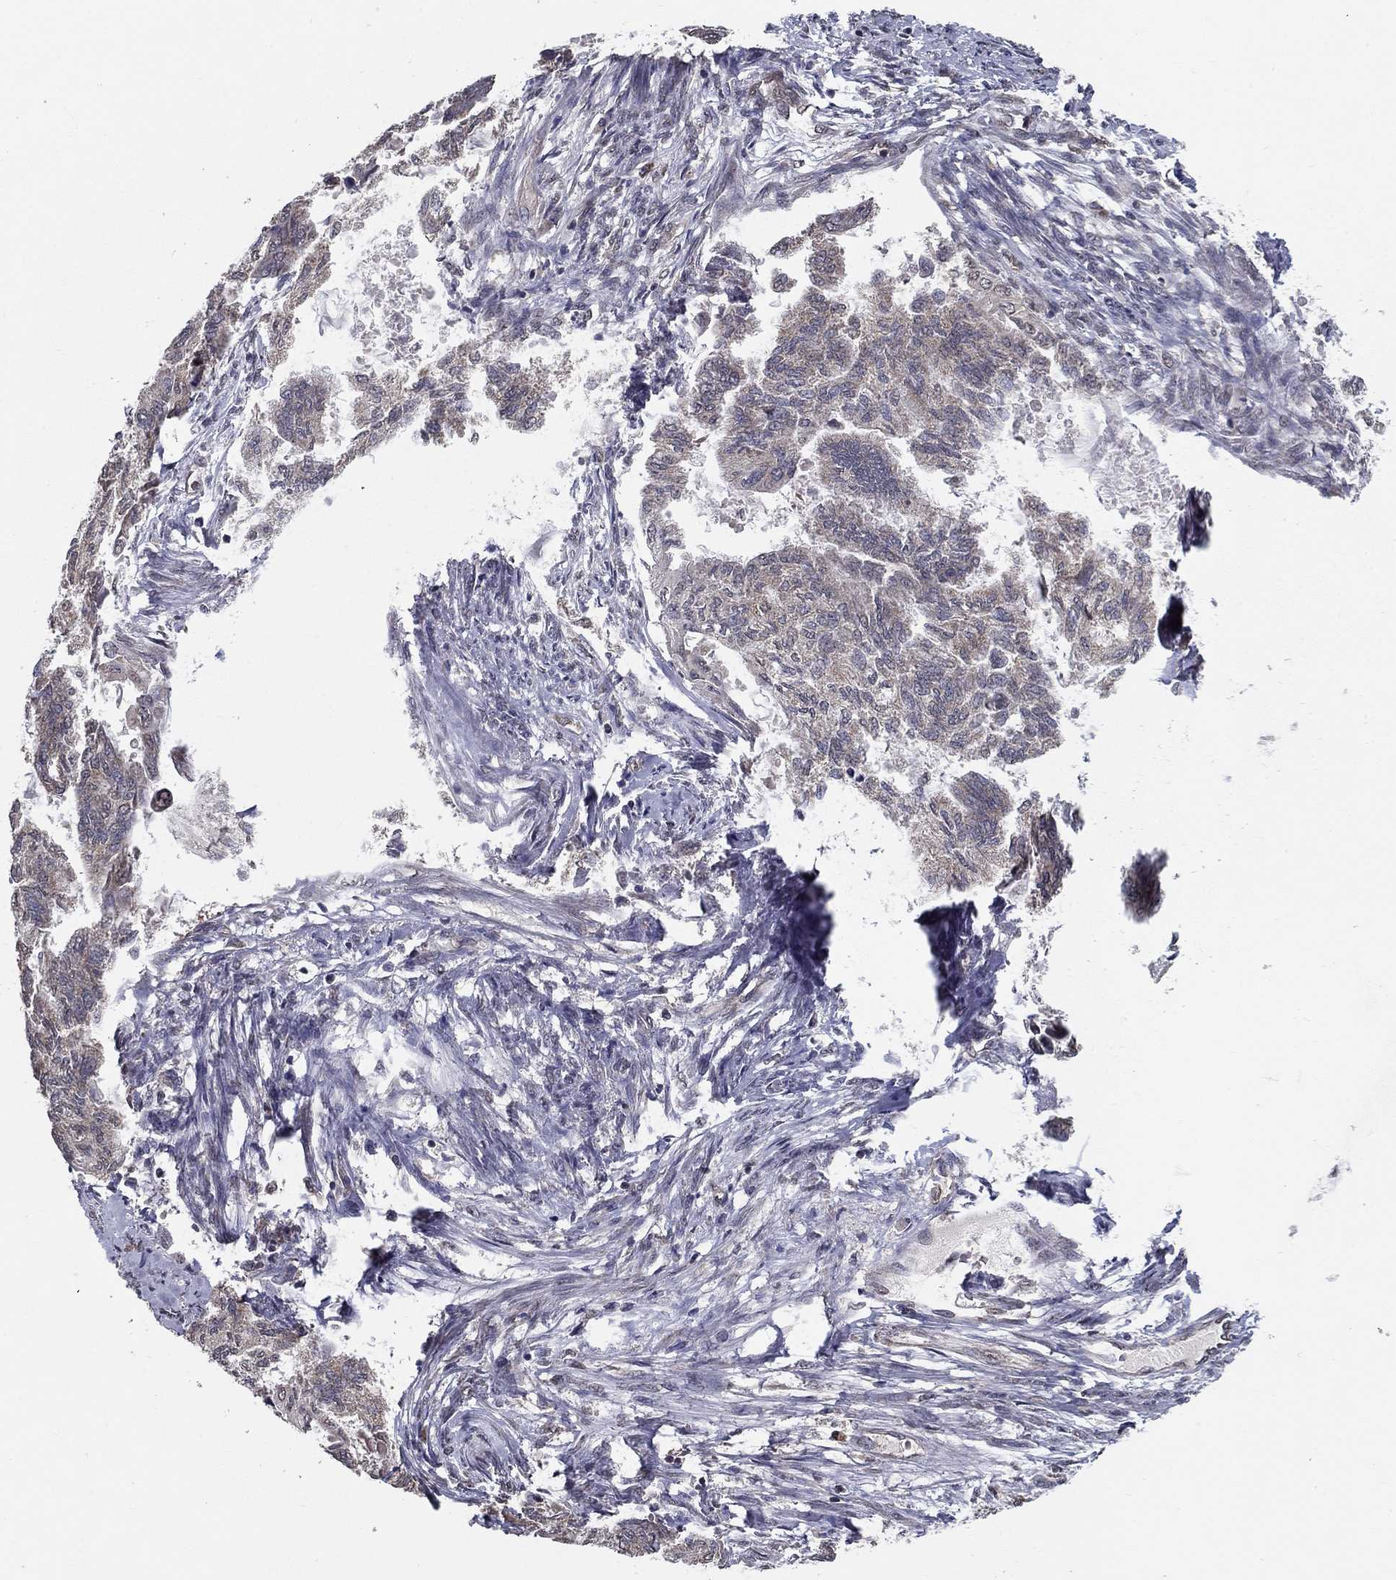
{"staining": {"intensity": "weak", "quantity": "25%-75%", "location": "cytoplasmic/membranous"}, "tissue": "endometrial cancer", "cell_type": "Tumor cells", "image_type": "cancer", "snomed": [{"axis": "morphology", "description": "Adenocarcinoma, NOS"}, {"axis": "topography", "description": "Endometrium"}], "caption": "This image displays immunohistochemistry staining of human endometrial adenocarcinoma, with low weak cytoplasmic/membranous expression in about 25%-75% of tumor cells.", "gene": "SLC2A13", "patient": {"sex": "female", "age": 86}}